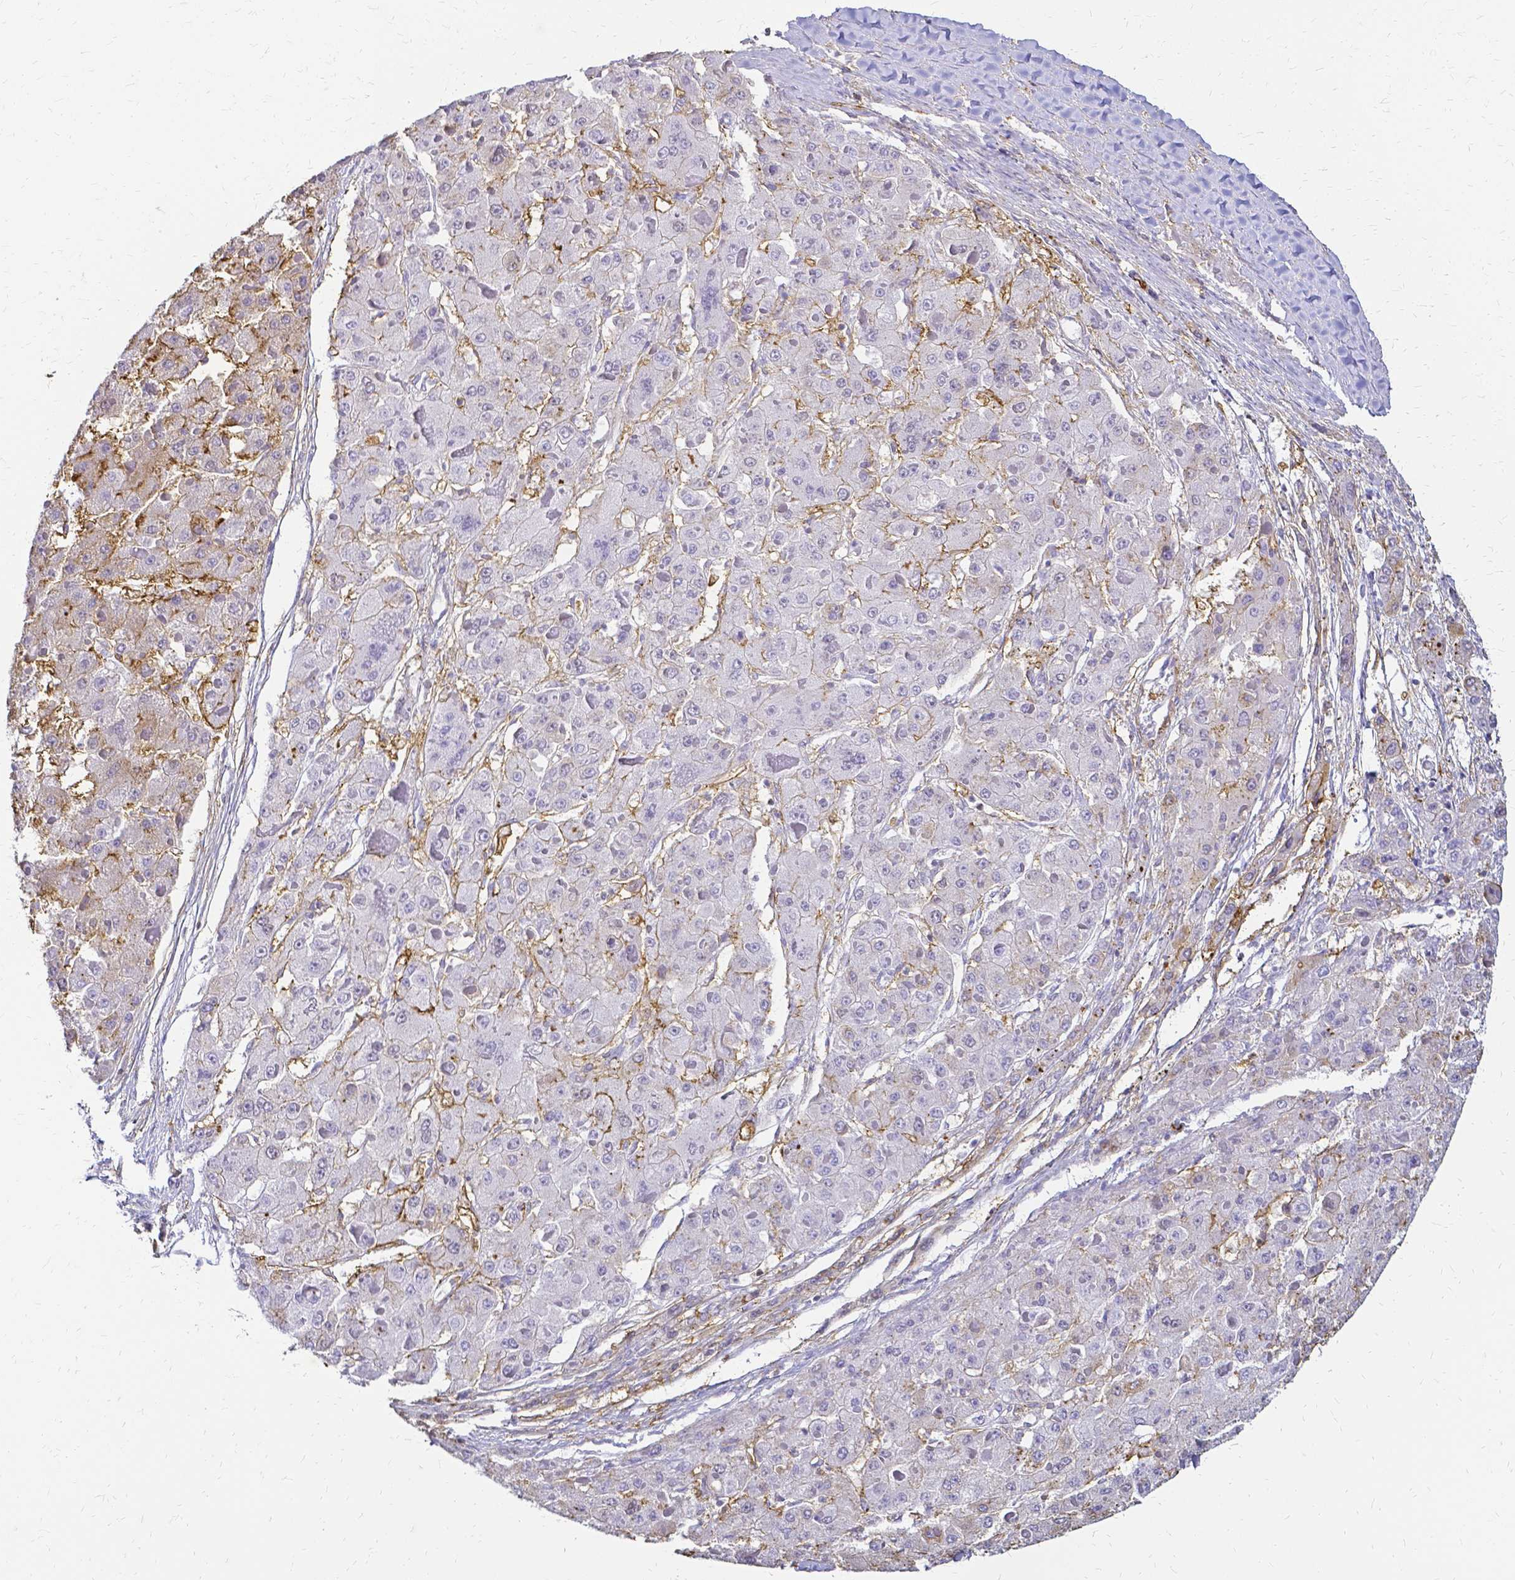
{"staining": {"intensity": "negative", "quantity": "none", "location": "none"}, "tissue": "liver cancer", "cell_type": "Tumor cells", "image_type": "cancer", "snomed": [{"axis": "morphology", "description": "Carcinoma, Hepatocellular, NOS"}, {"axis": "topography", "description": "Liver"}], "caption": "An IHC histopathology image of liver hepatocellular carcinoma is shown. There is no staining in tumor cells of liver hepatocellular carcinoma.", "gene": "HSPA12A", "patient": {"sex": "female", "age": 73}}